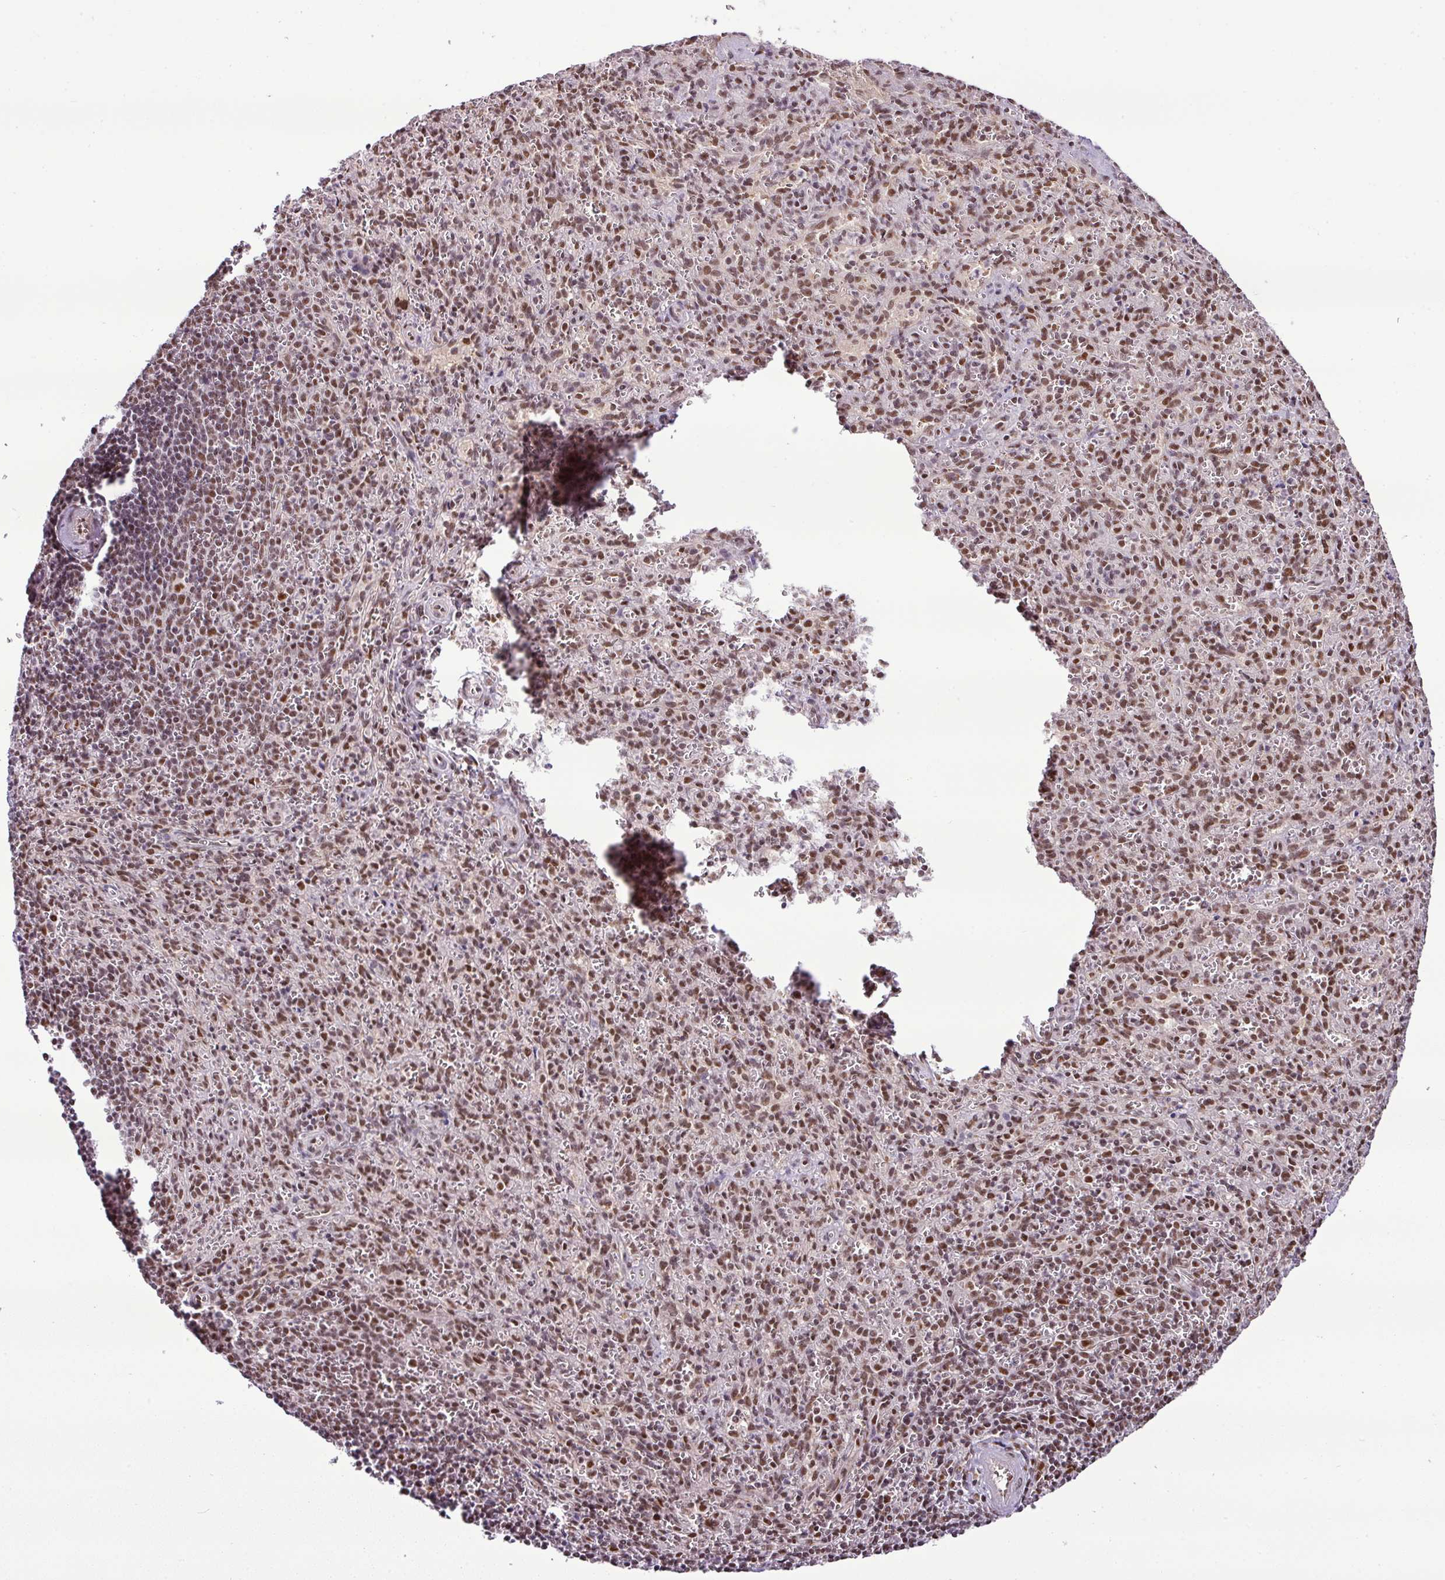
{"staining": {"intensity": "moderate", "quantity": ">75%", "location": "nuclear"}, "tissue": "spleen", "cell_type": "Cells in red pulp", "image_type": "normal", "snomed": [{"axis": "morphology", "description": "Normal tissue, NOS"}, {"axis": "topography", "description": "Spleen"}], "caption": "DAB immunohistochemical staining of normal spleen demonstrates moderate nuclear protein expression in approximately >75% of cells in red pulp. Nuclei are stained in blue.", "gene": "PGAP4", "patient": {"sex": "female", "age": 26}}